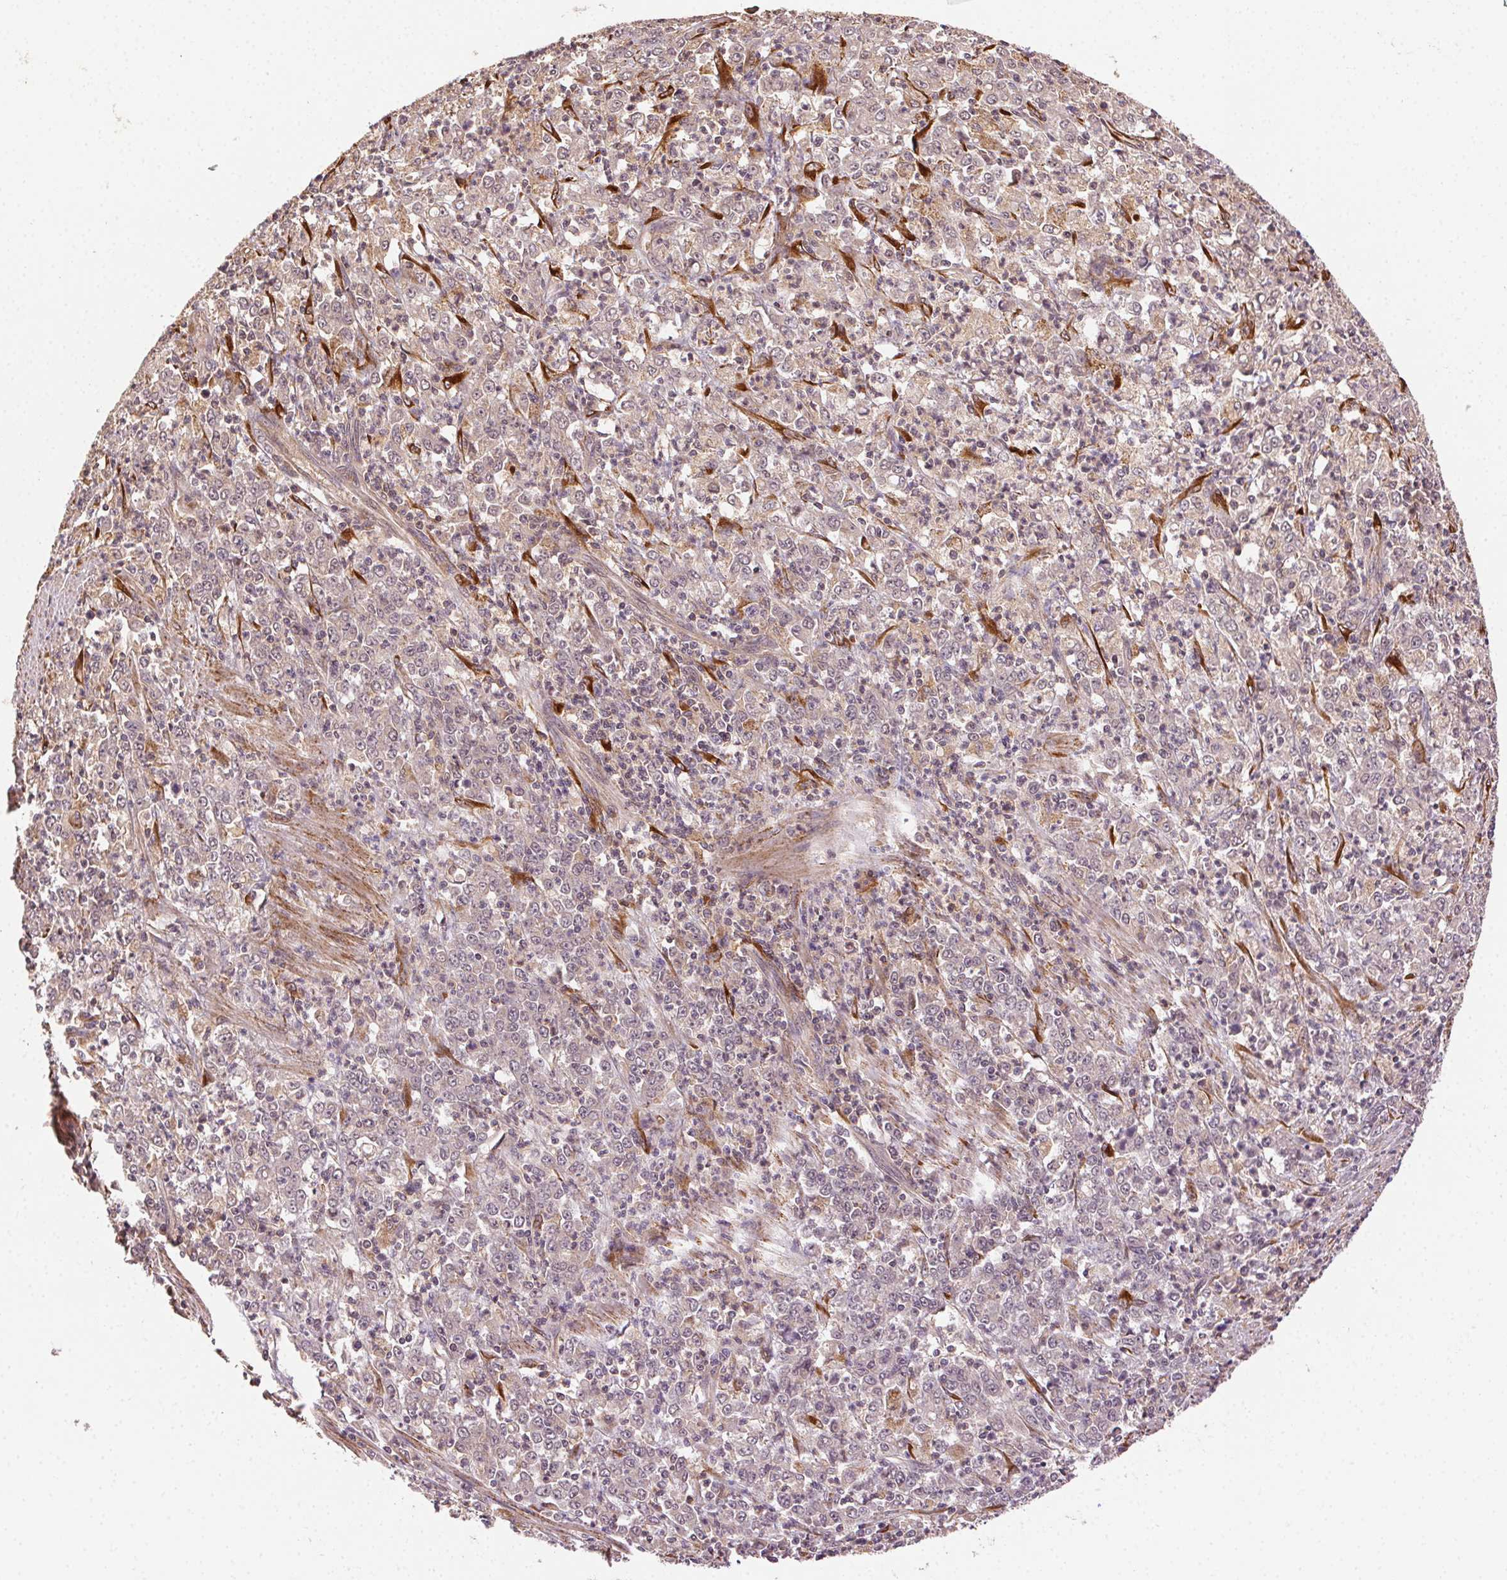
{"staining": {"intensity": "weak", "quantity": "25%-75%", "location": "cytoplasmic/membranous"}, "tissue": "stomach cancer", "cell_type": "Tumor cells", "image_type": "cancer", "snomed": [{"axis": "morphology", "description": "Adenocarcinoma, NOS"}, {"axis": "topography", "description": "Stomach, lower"}], "caption": "This is a micrograph of IHC staining of adenocarcinoma (stomach), which shows weak expression in the cytoplasmic/membranous of tumor cells.", "gene": "KLHL15", "patient": {"sex": "female", "age": 71}}